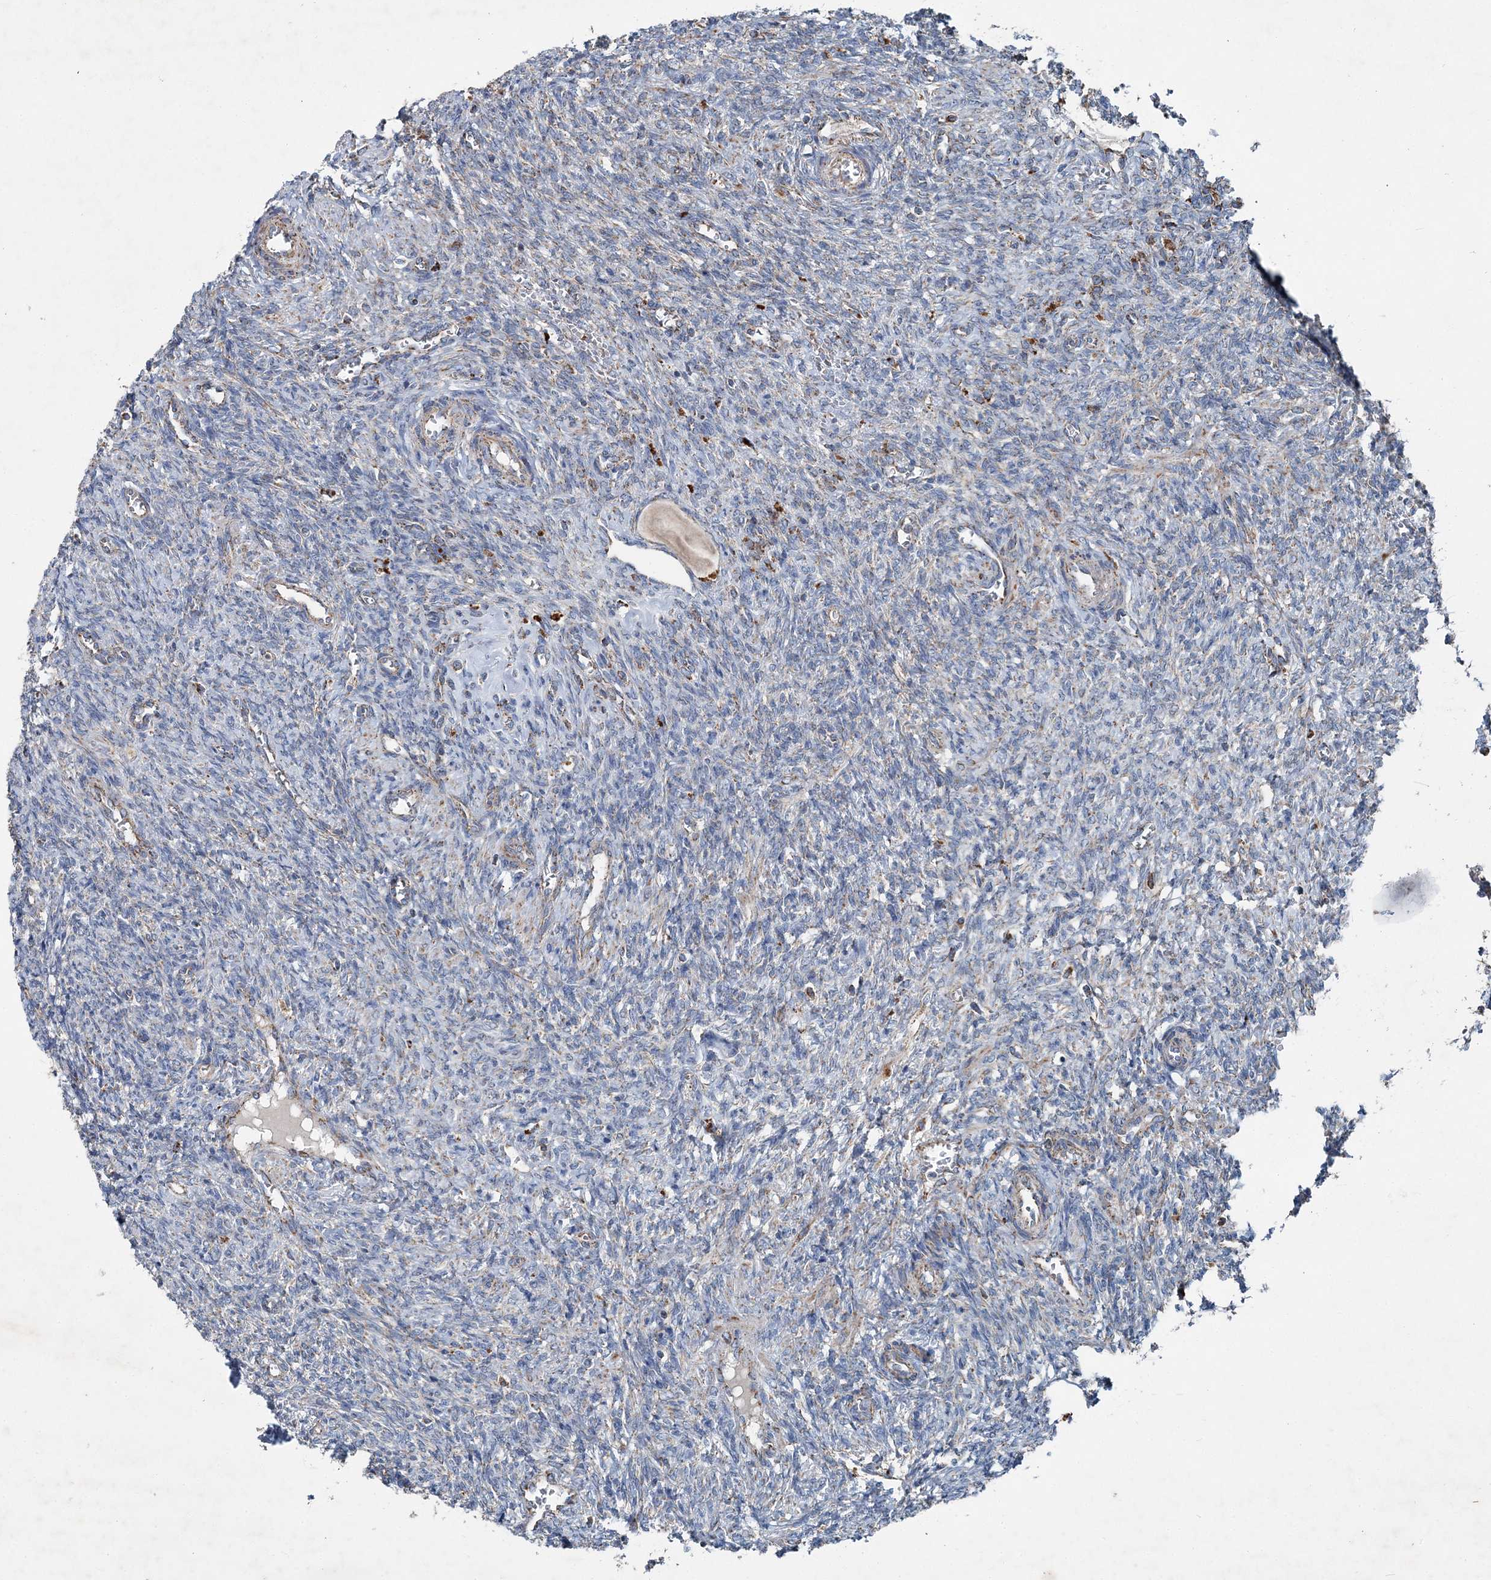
{"staining": {"intensity": "strong", "quantity": ">75%", "location": "cytoplasmic/membranous"}, "tissue": "ovary", "cell_type": "Follicle cells", "image_type": "normal", "snomed": [{"axis": "morphology", "description": "Normal tissue, NOS"}, {"axis": "topography", "description": "Ovary"}], "caption": "Immunohistochemical staining of benign human ovary displays high levels of strong cytoplasmic/membranous positivity in approximately >75% of follicle cells. (DAB IHC with brightfield microscopy, high magnification).", "gene": "SPAG16", "patient": {"sex": "female", "age": 41}}